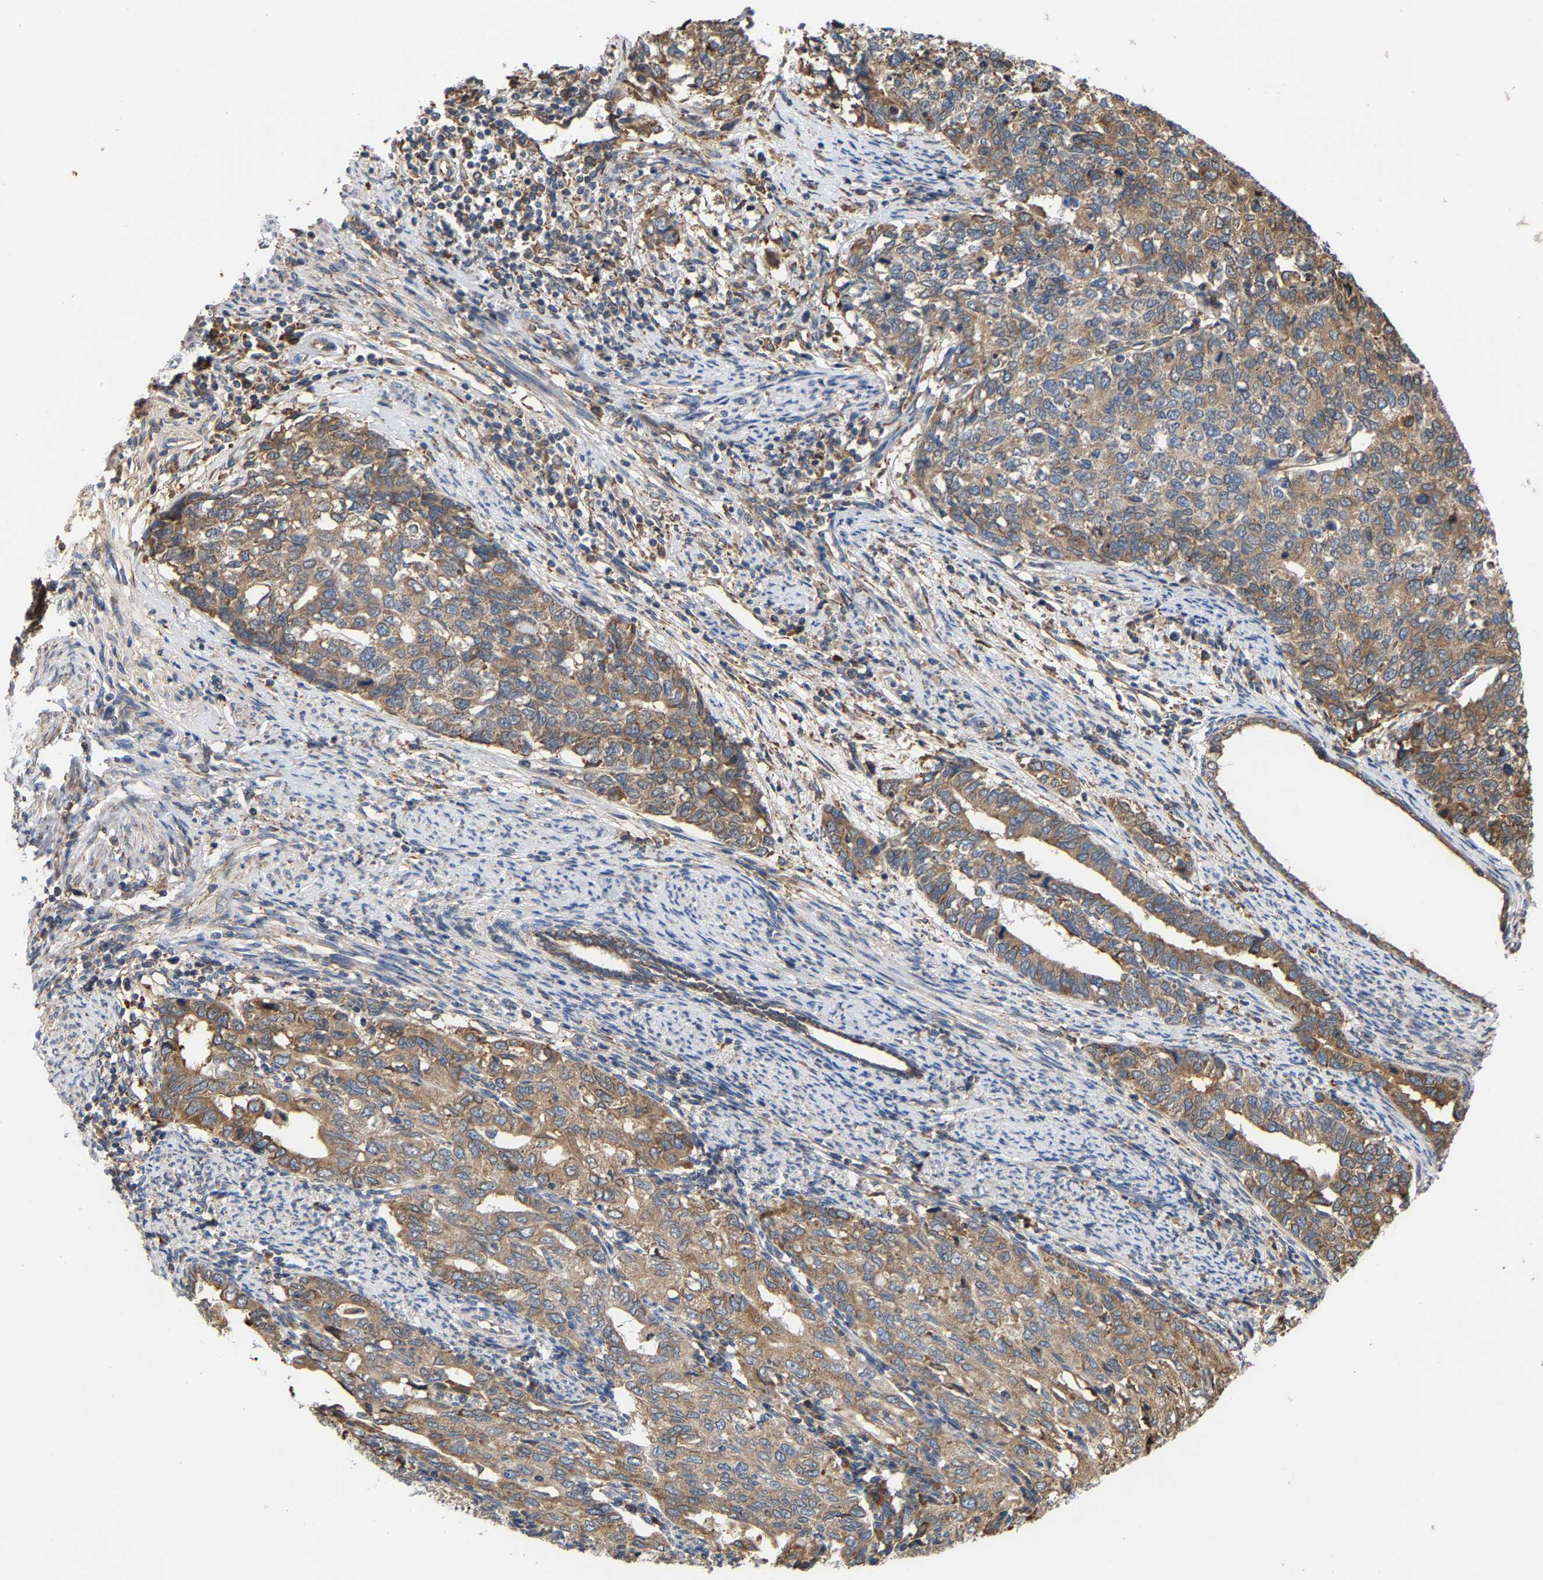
{"staining": {"intensity": "moderate", "quantity": ">75%", "location": "cytoplasmic/membranous"}, "tissue": "cervical cancer", "cell_type": "Tumor cells", "image_type": "cancer", "snomed": [{"axis": "morphology", "description": "Squamous cell carcinoma, NOS"}, {"axis": "topography", "description": "Cervix"}], "caption": "About >75% of tumor cells in human cervical cancer reveal moderate cytoplasmic/membranous protein expression as visualized by brown immunohistochemical staining.", "gene": "ARAP1", "patient": {"sex": "female", "age": 63}}